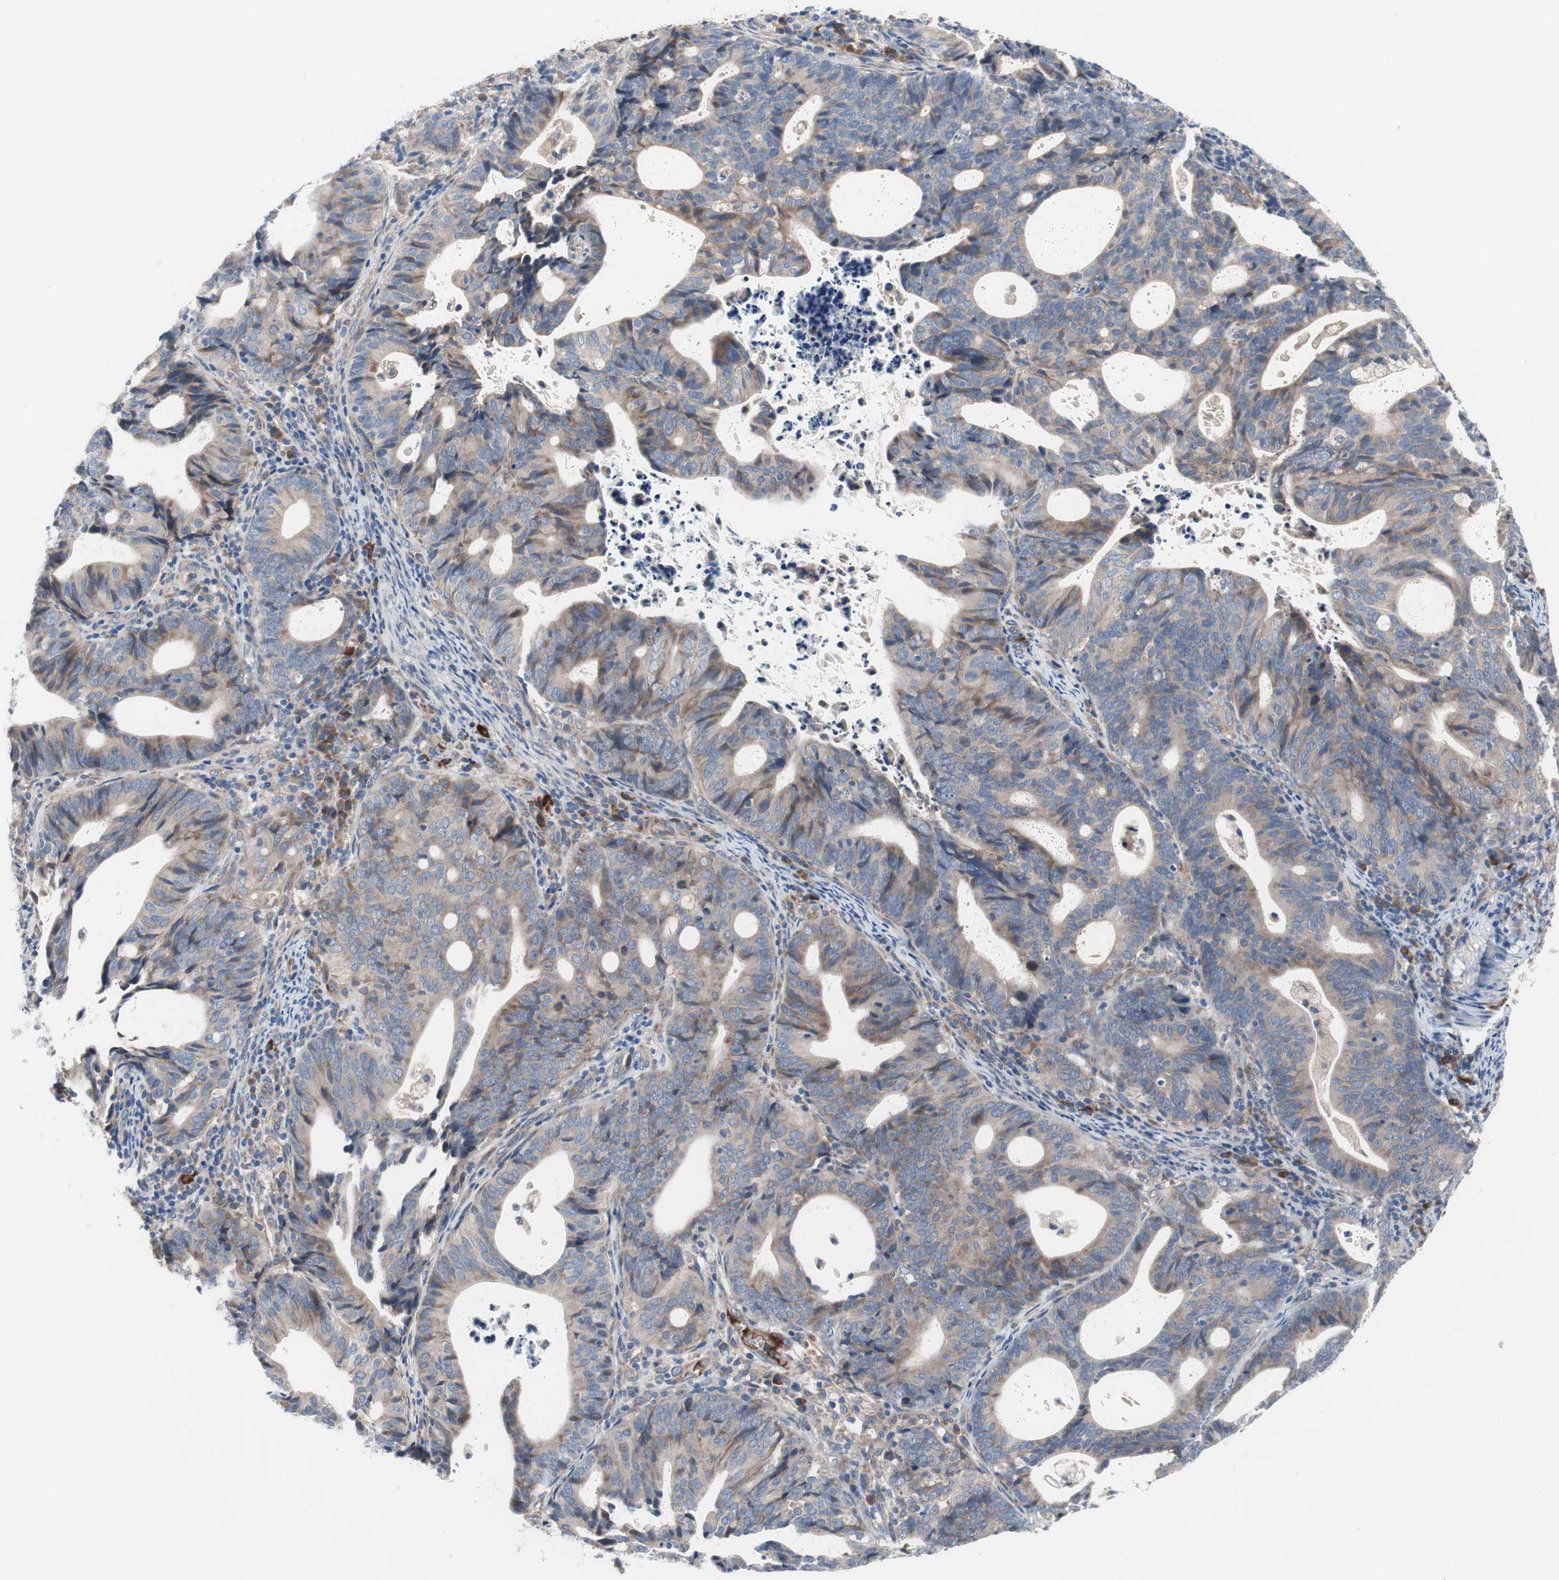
{"staining": {"intensity": "weak", "quantity": ">75%", "location": "cytoplasmic/membranous"}, "tissue": "endometrial cancer", "cell_type": "Tumor cells", "image_type": "cancer", "snomed": [{"axis": "morphology", "description": "Adenocarcinoma, NOS"}, {"axis": "topography", "description": "Uterus"}], "caption": "A brown stain highlights weak cytoplasmic/membranous positivity of a protein in human endometrial cancer (adenocarcinoma) tumor cells.", "gene": "KANSL1", "patient": {"sex": "female", "age": 83}}